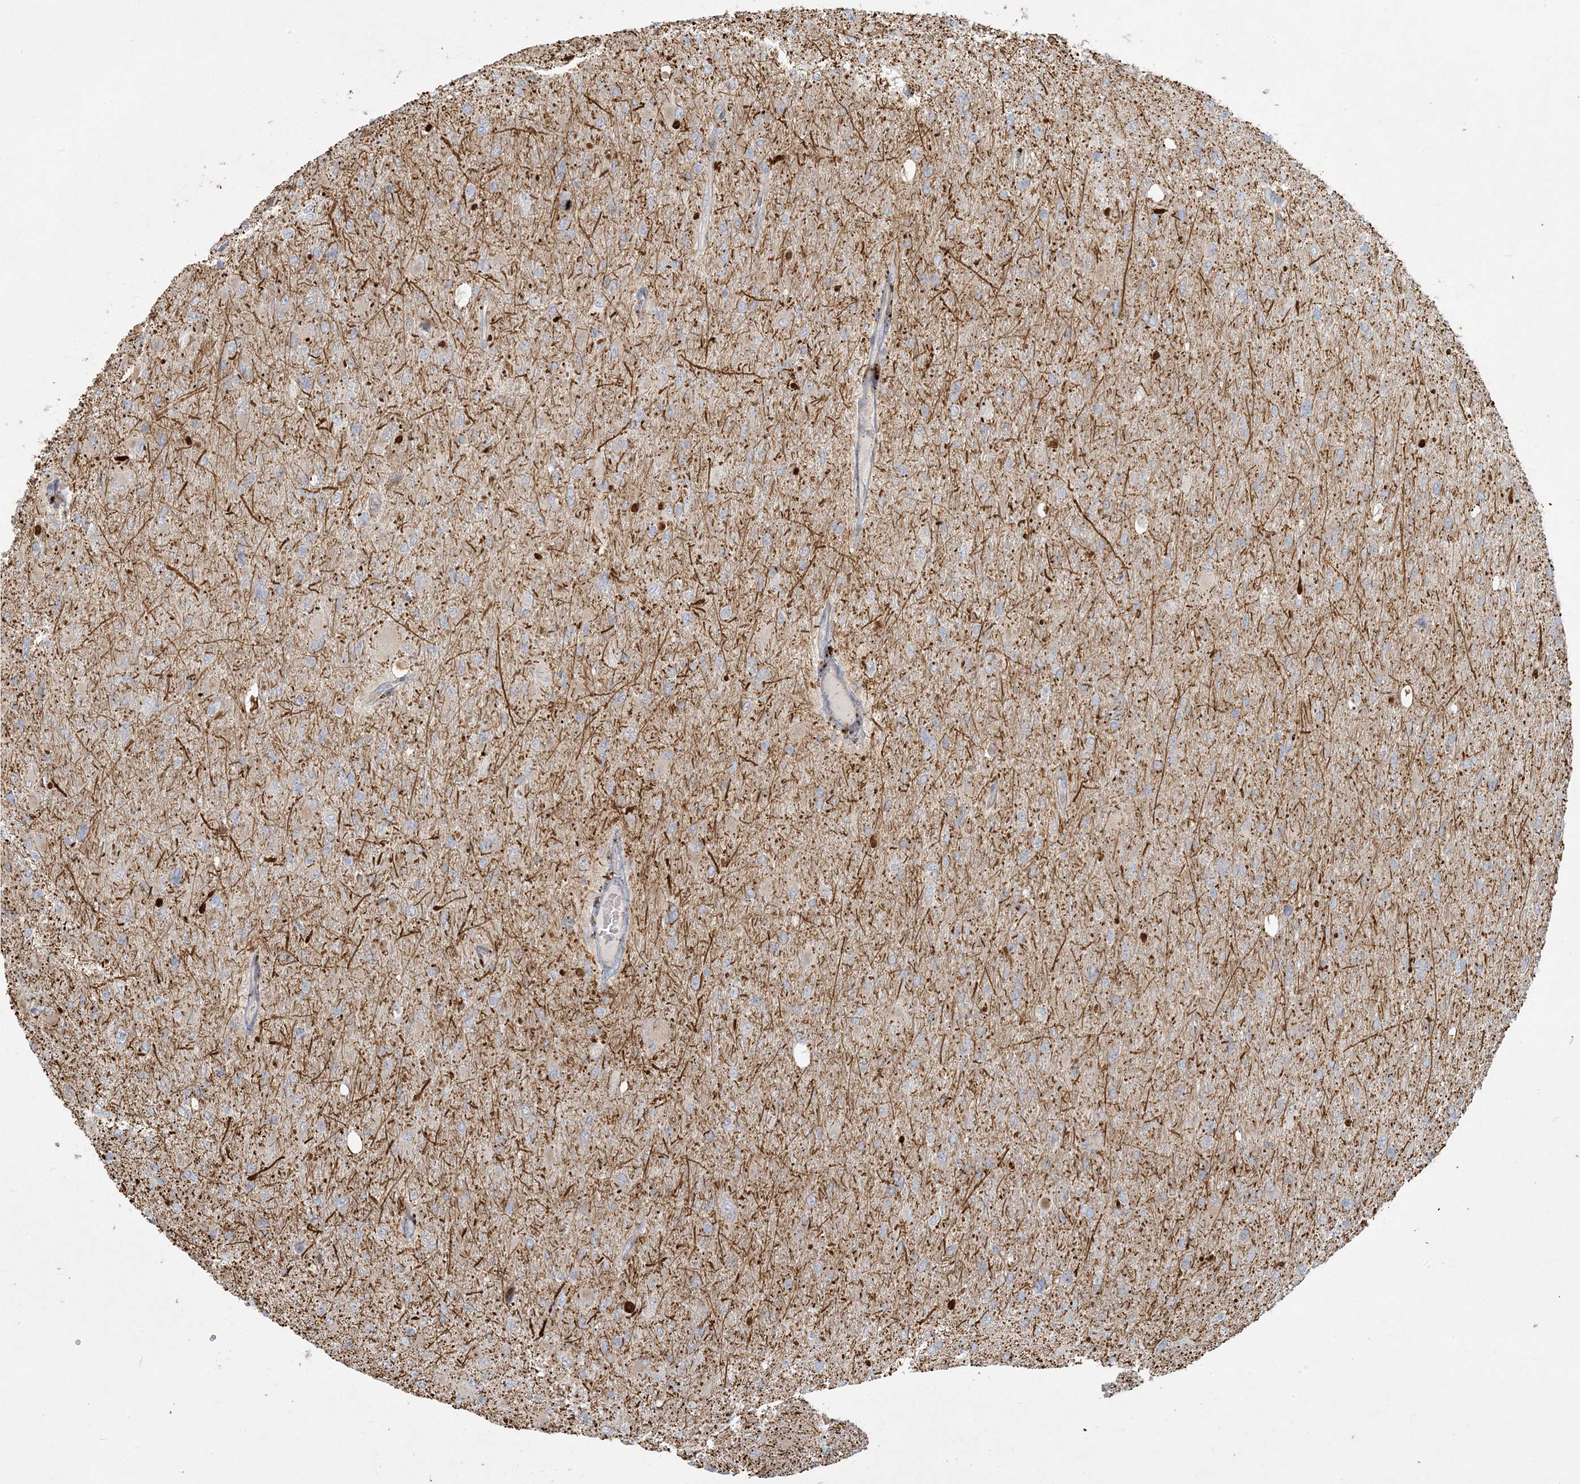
{"staining": {"intensity": "weak", "quantity": "<25%", "location": "cytoplasmic/membranous"}, "tissue": "glioma", "cell_type": "Tumor cells", "image_type": "cancer", "snomed": [{"axis": "morphology", "description": "Glioma, malignant, High grade"}, {"axis": "topography", "description": "Cerebral cortex"}], "caption": "Protein analysis of glioma demonstrates no significant expression in tumor cells.", "gene": "MCAT", "patient": {"sex": "female", "age": 36}}